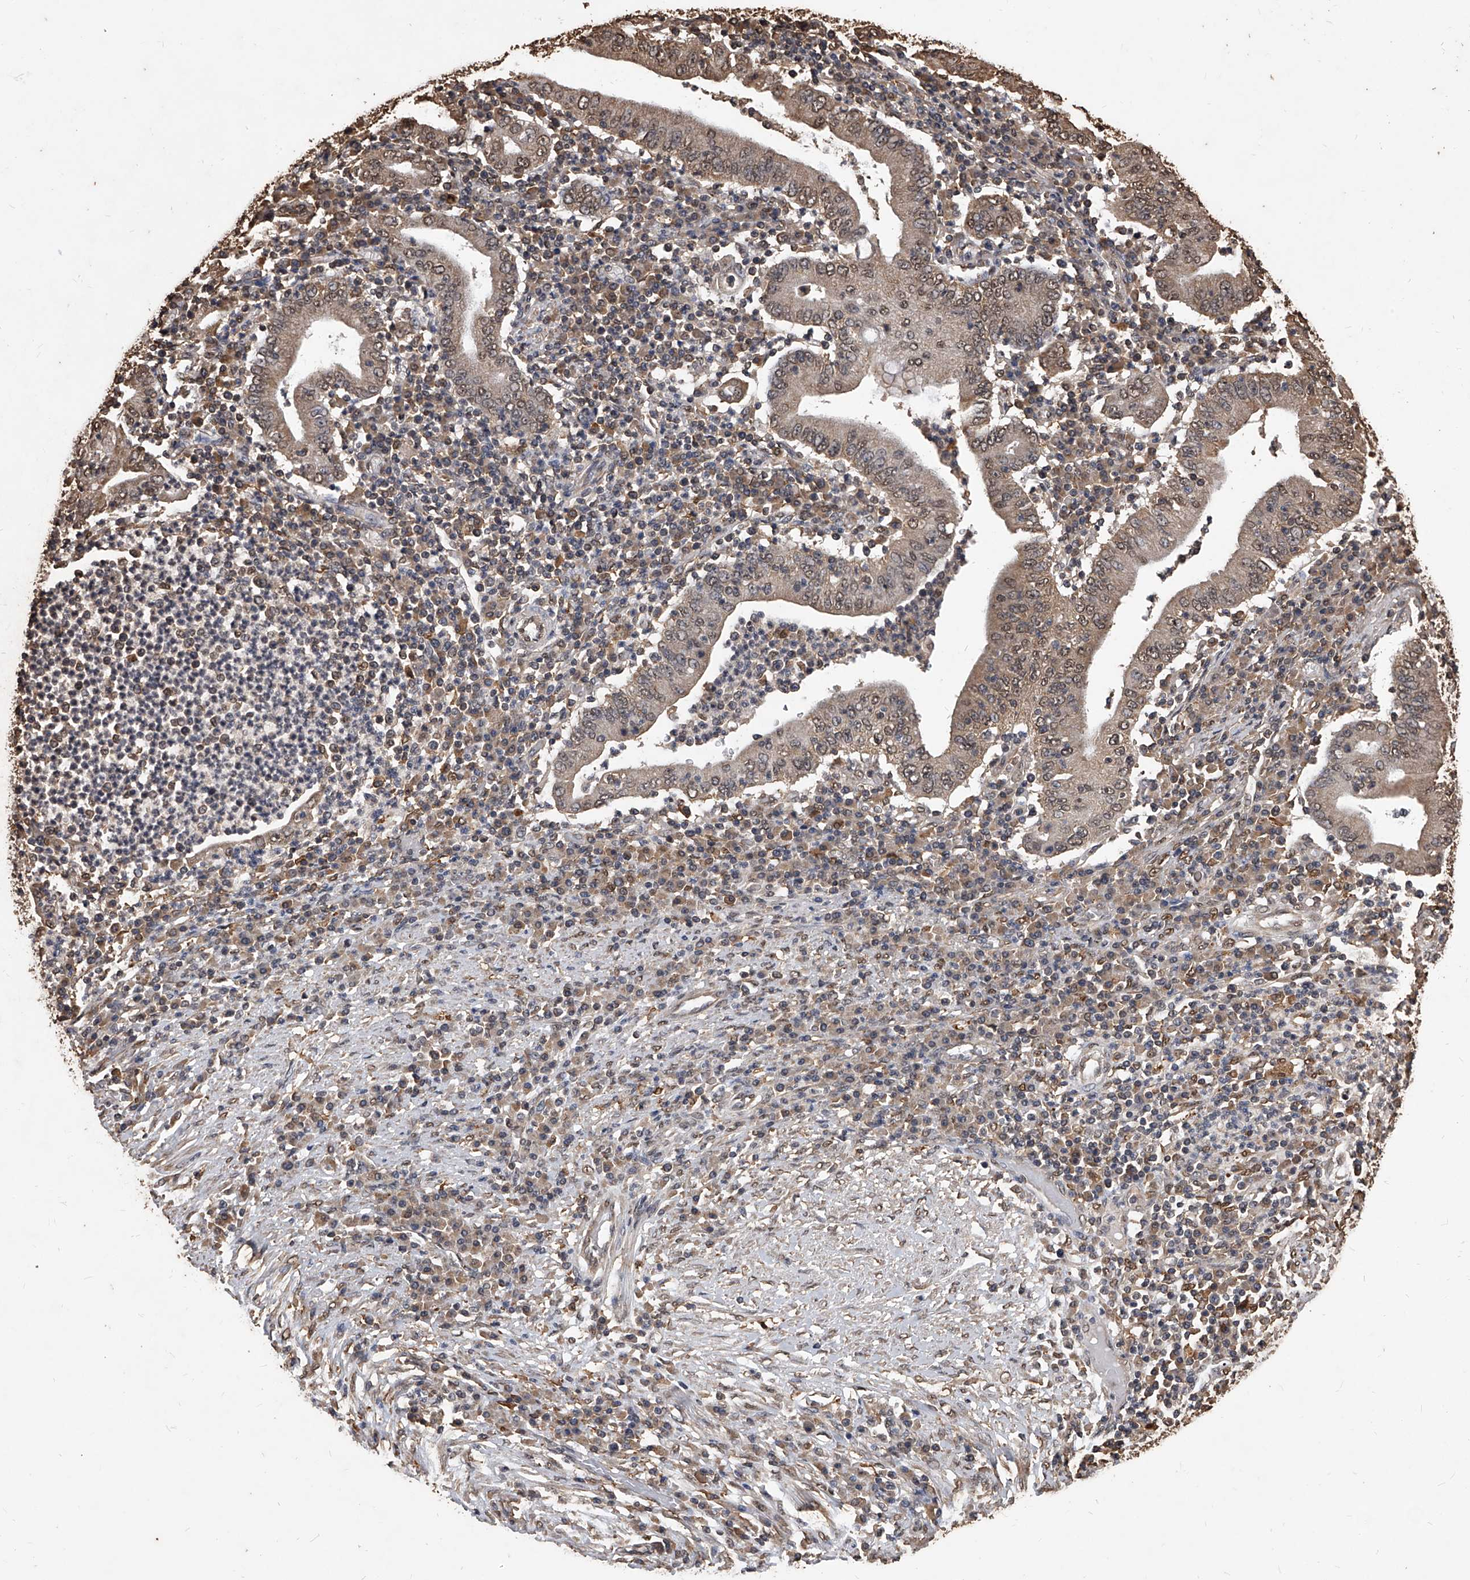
{"staining": {"intensity": "moderate", "quantity": ">75%", "location": "cytoplasmic/membranous,nuclear"}, "tissue": "stomach cancer", "cell_type": "Tumor cells", "image_type": "cancer", "snomed": [{"axis": "morphology", "description": "Normal tissue, NOS"}, {"axis": "morphology", "description": "Adenocarcinoma, NOS"}, {"axis": "topography", "description": "Esophagus"}, {"axis": "topography", "description": "Stomach, upper"}, {"axis": "topography", "description": "Peripheral nerve tissue"}], "caption": "Immunohistochemical staining of adenocarcinoma (stomach) reveals medium levels of moderate cytoplasmic/membranous and nuclear protein positivity in approximately >75% of tumor cells.", "gene": "FBXL4", "patient": {"sex": "male", "age": 62}}